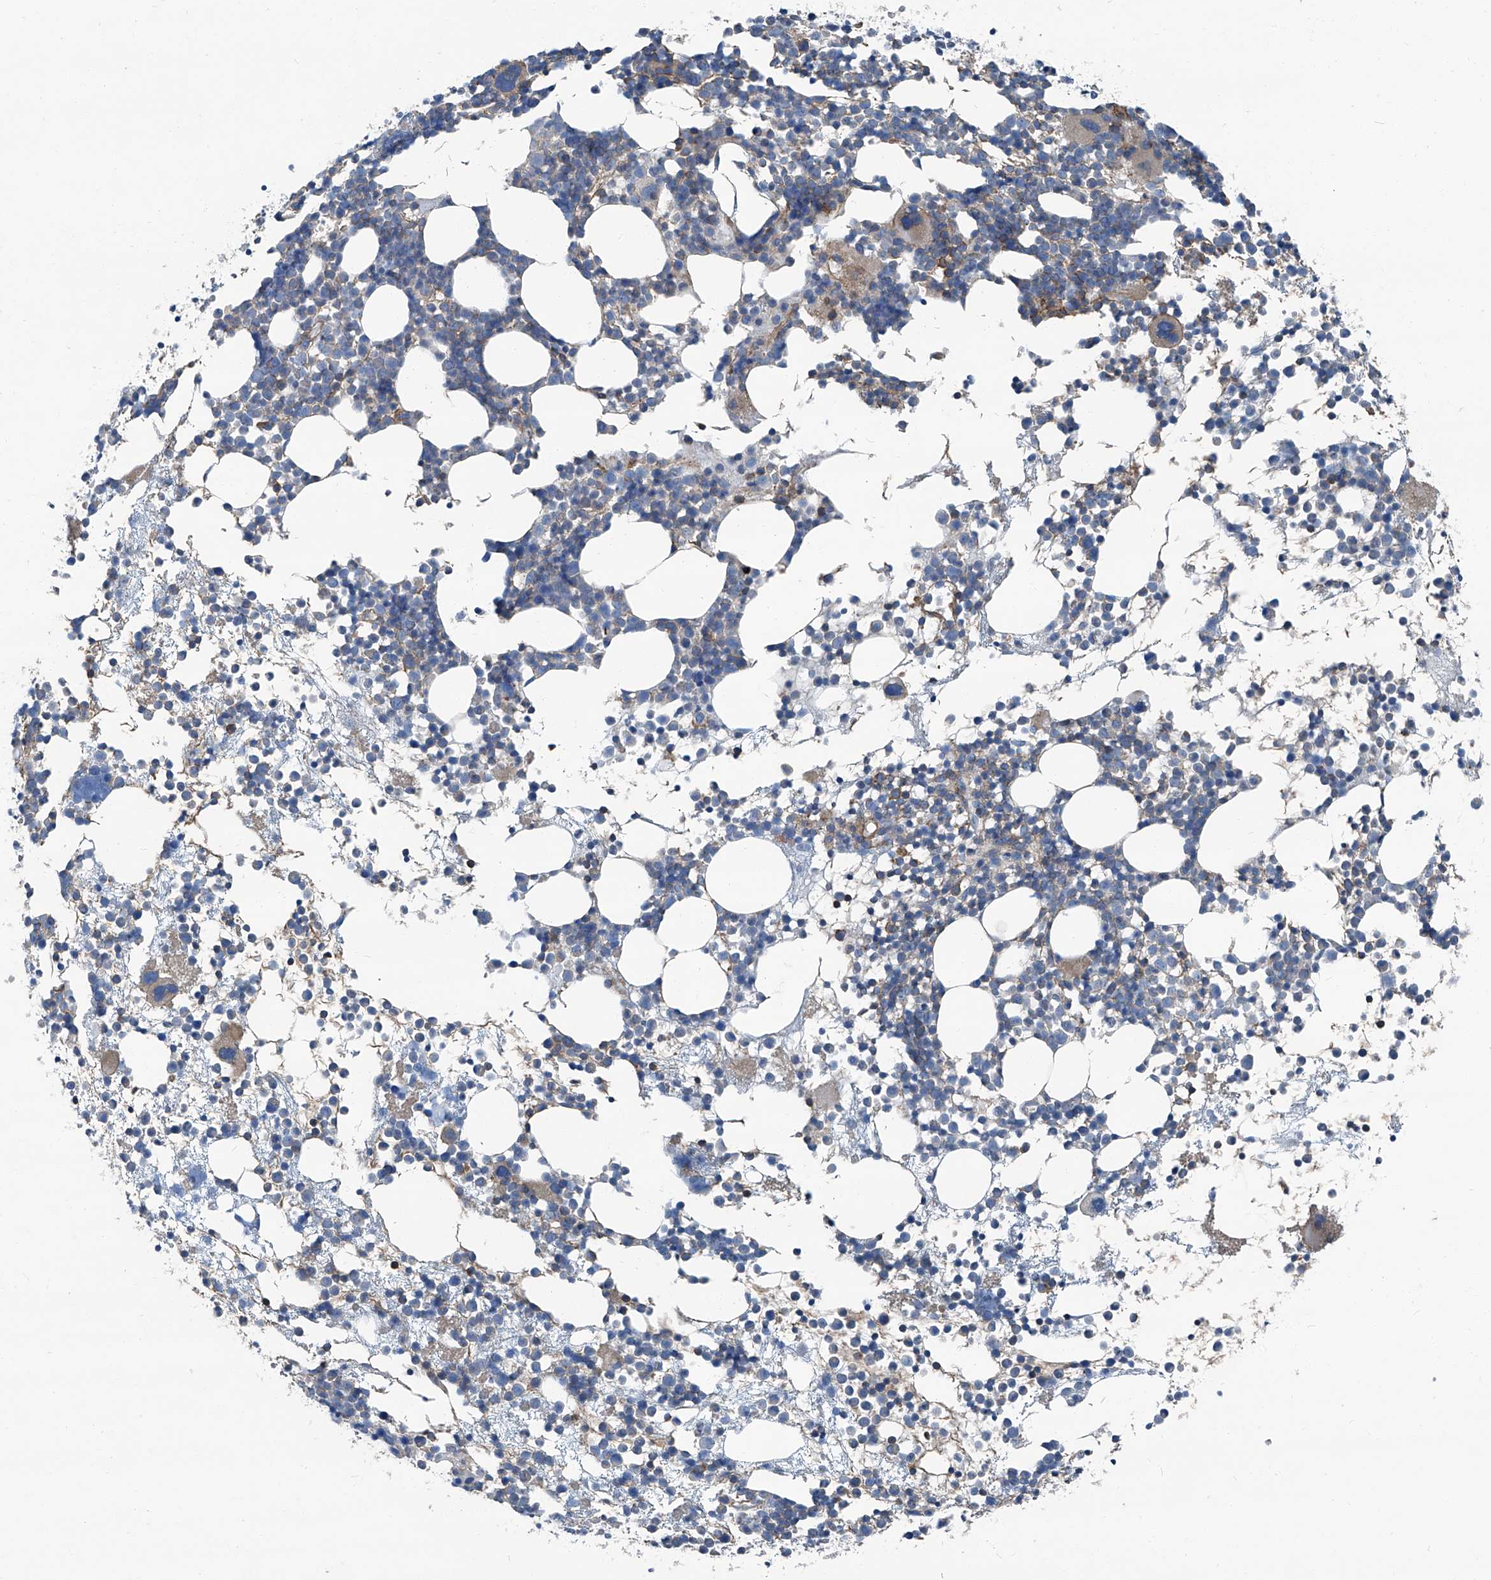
{"staining": {"intensity": "weak", "quantity": "<25%", "location": "cytoplasmic/membranous"}, "tissue": "bone marrow", "cell_type": "Hematopoietic cells", "image_type": "normal", "snomed": [{"axis": "morphology", "description": "Normal tissue, NOS"}, {"axis": "topography", "description": "Bone marrow"}], "caption": "Hematopoietic cells are negative for protein expression in normal human bone marrow. The staining is performed using DAB brown chromogen with nuclei counter-stained in using hematoxylin.", "gene": "SEPTIN7", "patient": {"sex": "female", "age": 57}}